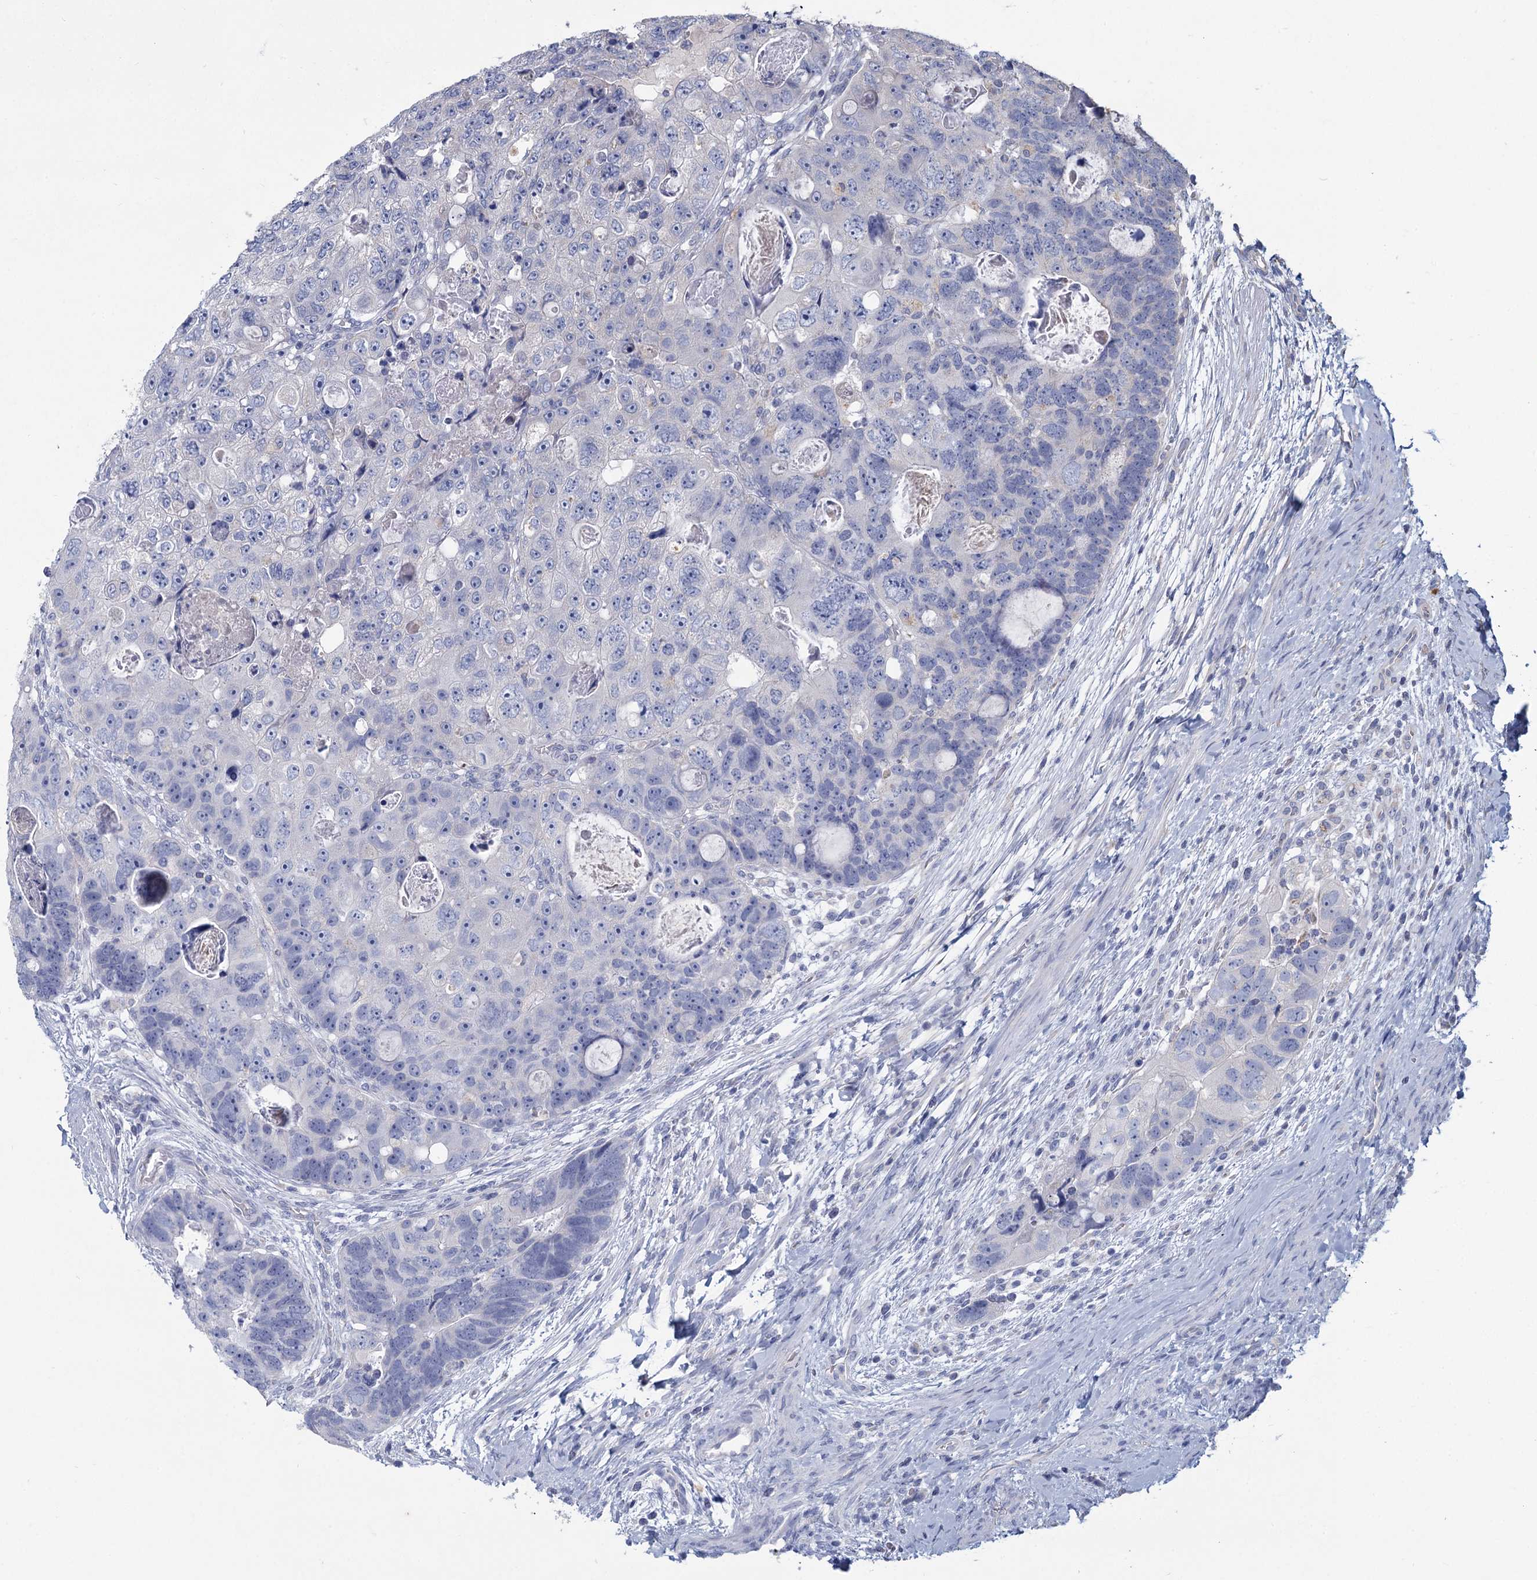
{"staining": {"intensity": "negative", "quantity": "none", "location": "none"}, "tissue": "colorectal cancer", "cell_type": "Tumor cells", "image_type": "cancer", "snomed": [{"axis": "morphology", "description": "Adenocarcinoma, NOS"}, {"axis": "topography", "description": "Rectum"}], "caption": "Tumor cells show no significant staining in adenocarcinoma (colorectal).", "gene": "HES2", "patient": {"sex": "male", "age": 59}}